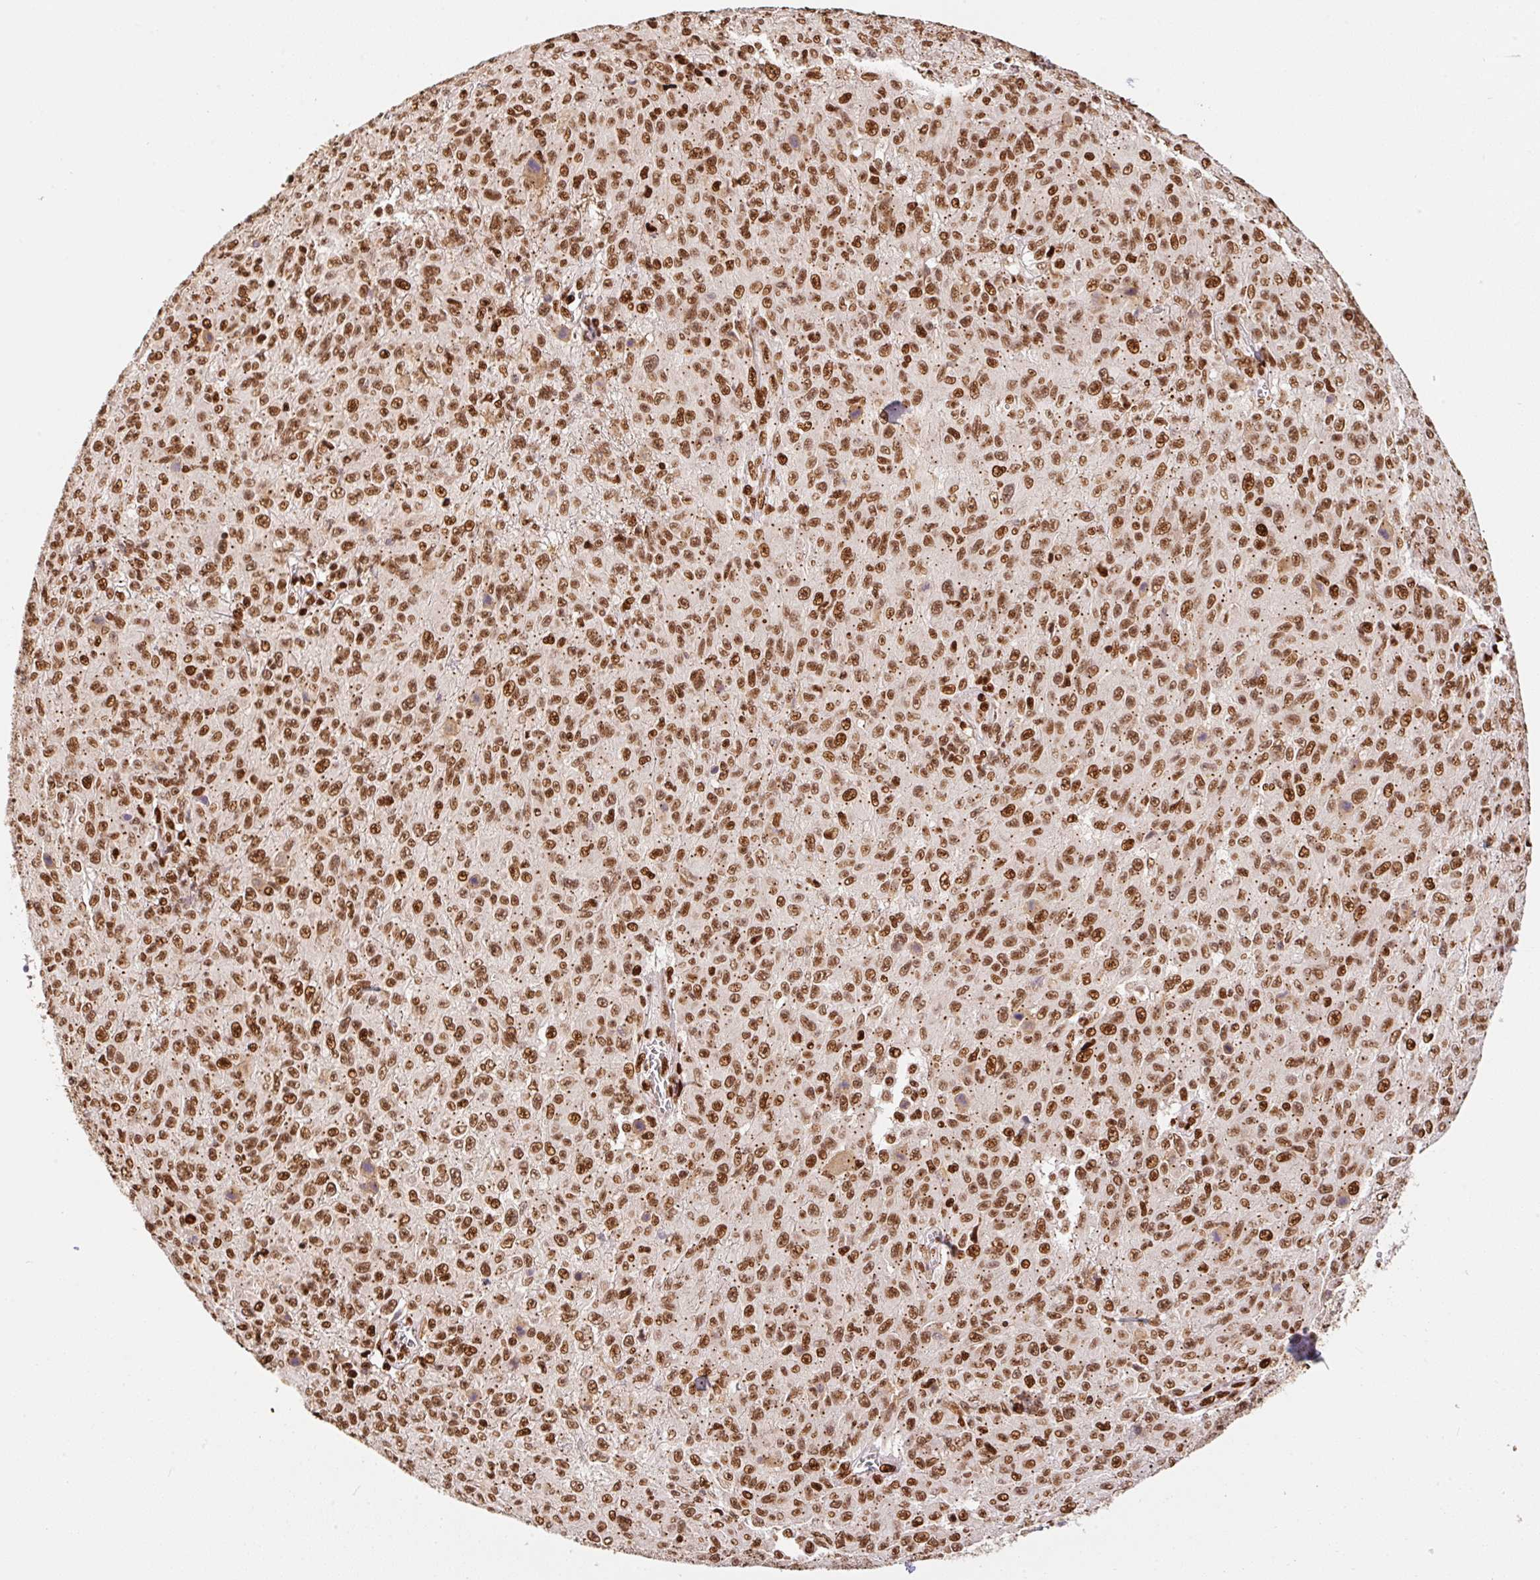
{"staining": {"intensity": "strong", "quantity": ">75%", "location": "nuclear"}, "tissue": "melanoma", "cell_type": "Tumor cells", "image_type": "cancer", "snomed": [{"axis": "morphology", "description": "Malignant melanoma, NOS"}, {"axis": "topography", "description": "Skin"}], "caption": "Immunohistochemical staining of human malignant melanoma demonstrates high levels of strong nuclear staining in approximately >75% of tumor cells. The staining was performed using DAB (3,3'-diaminobenzidine), with brown indicating positive protein expression. Nuclei are stained blue with hematoxylin.", "gene": "GPR139", "patient": {"sex": "male", "age": 46}}